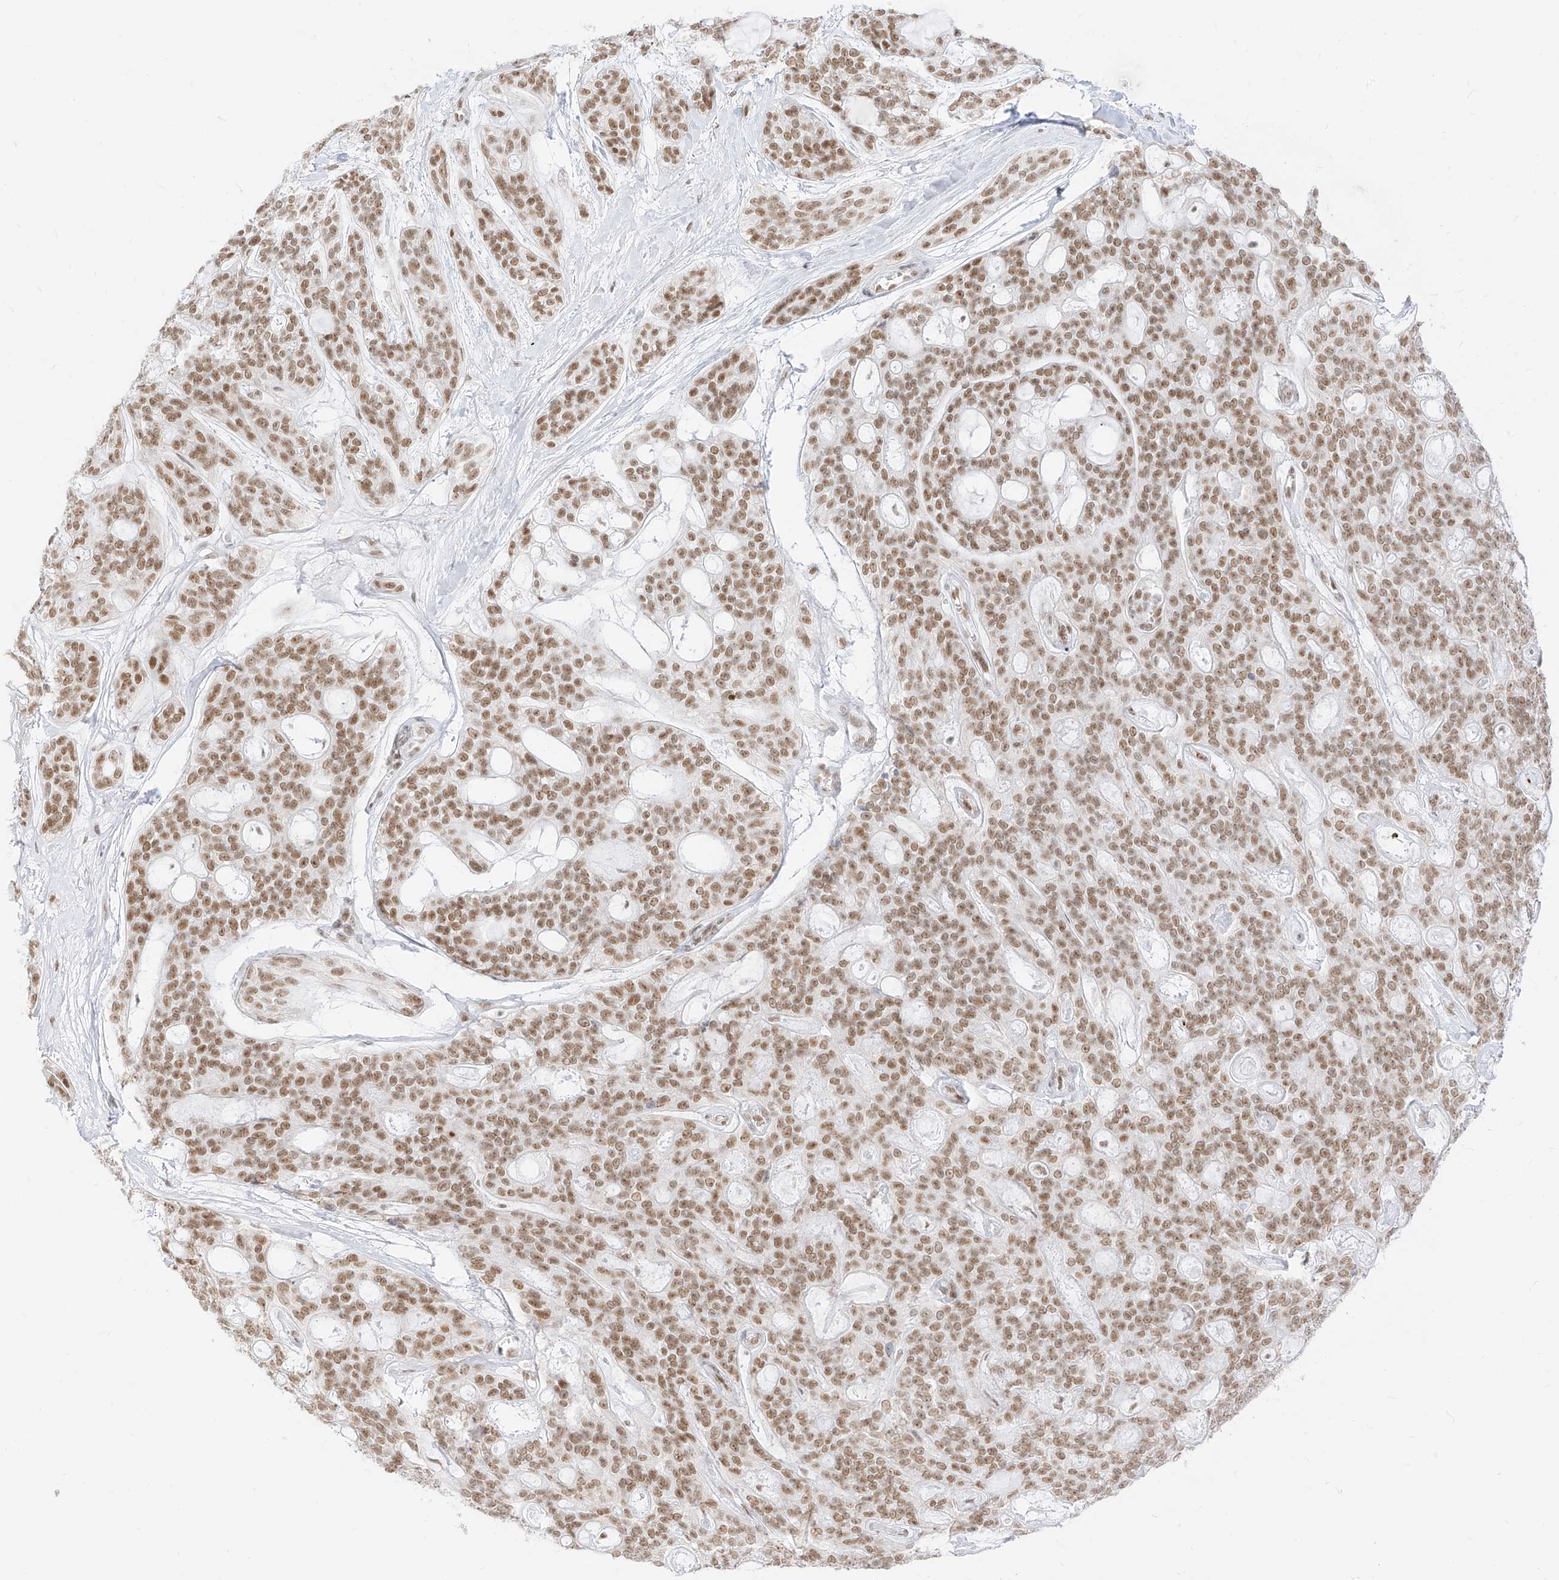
{"staining": {"intensity": "moderate", "quantity": ">75%", "location": "nuclear"}, "tissue": "head and neck cancer", "cell_type": "Tumor cells", "image_type": "cancer", "snomed": [{"axis": "morphology", "description": "Adenocarcinoma, NOS"}, {"axis": "topography", "description": "Head-Neck"}], "caption": "High-power microscopy captured an immunohistochemistry photomicrograph of head and neck cancer, revealing moderate nuclear positivity in about >75% of tumor cells.", "gene": "SUPT5H", "patient": {"sex": "male", "age": 66}}